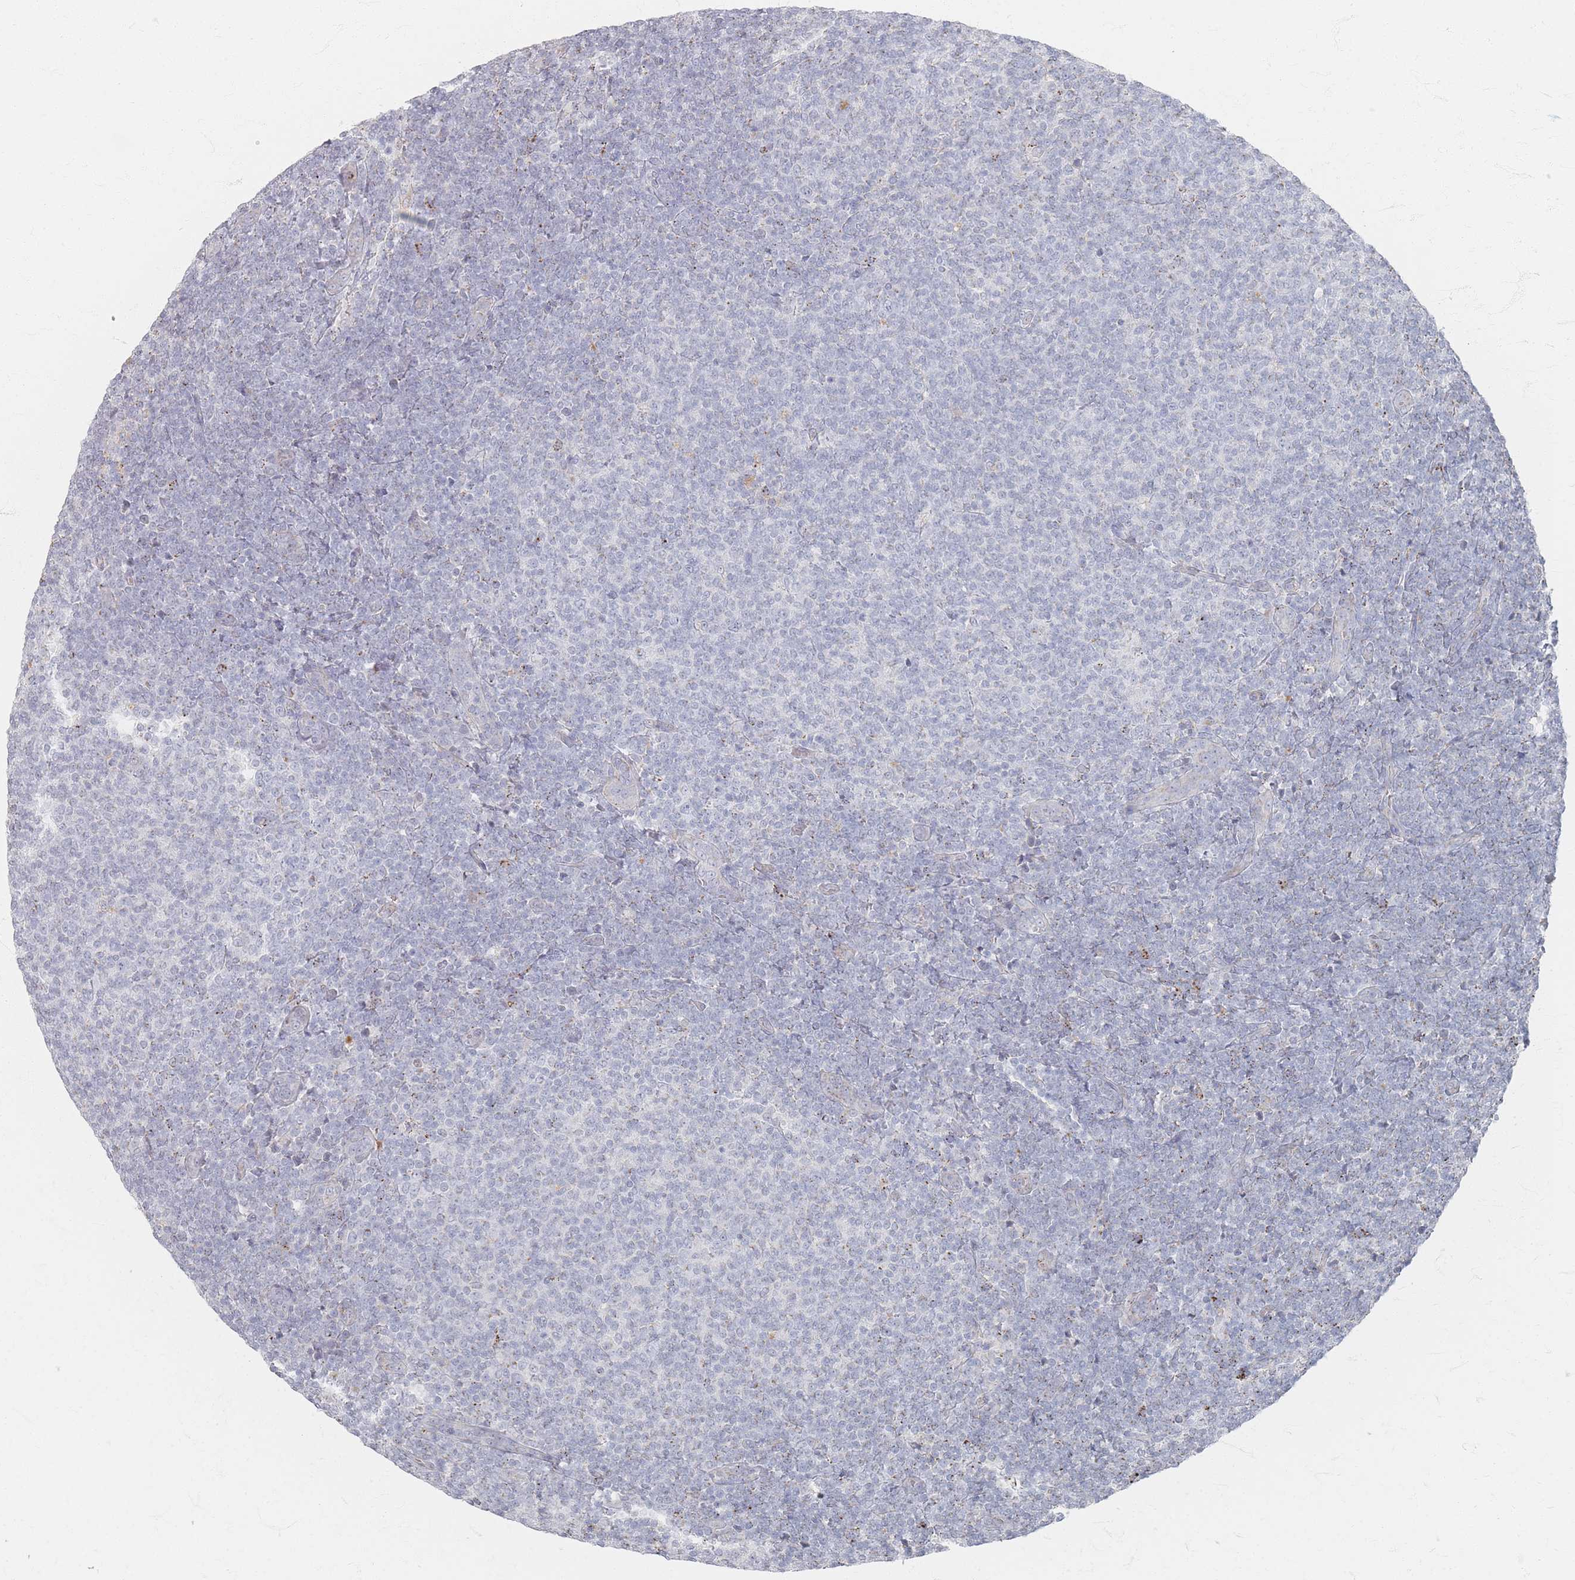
{"staining": {"intensity": "negative", "quantity": "none", "location": "none"}, "tissue": "lymphoma", "cell_type": "Tumor cells", "image_type": "cancer", "snomed": [{"axis": "morphology", "description": "Malignant lymphoma, non-Hodgkin's type, Low grade"}, {"axis": "topography", "description": "Lymph node"}], "caption": "The IHC image has no significant expression in tumor cells of low-grade malignant lymphoma, non-Hodgkin's type tissue.", "gene": "SLC2A11", "patient": {"sex": "male", "age": 66}}